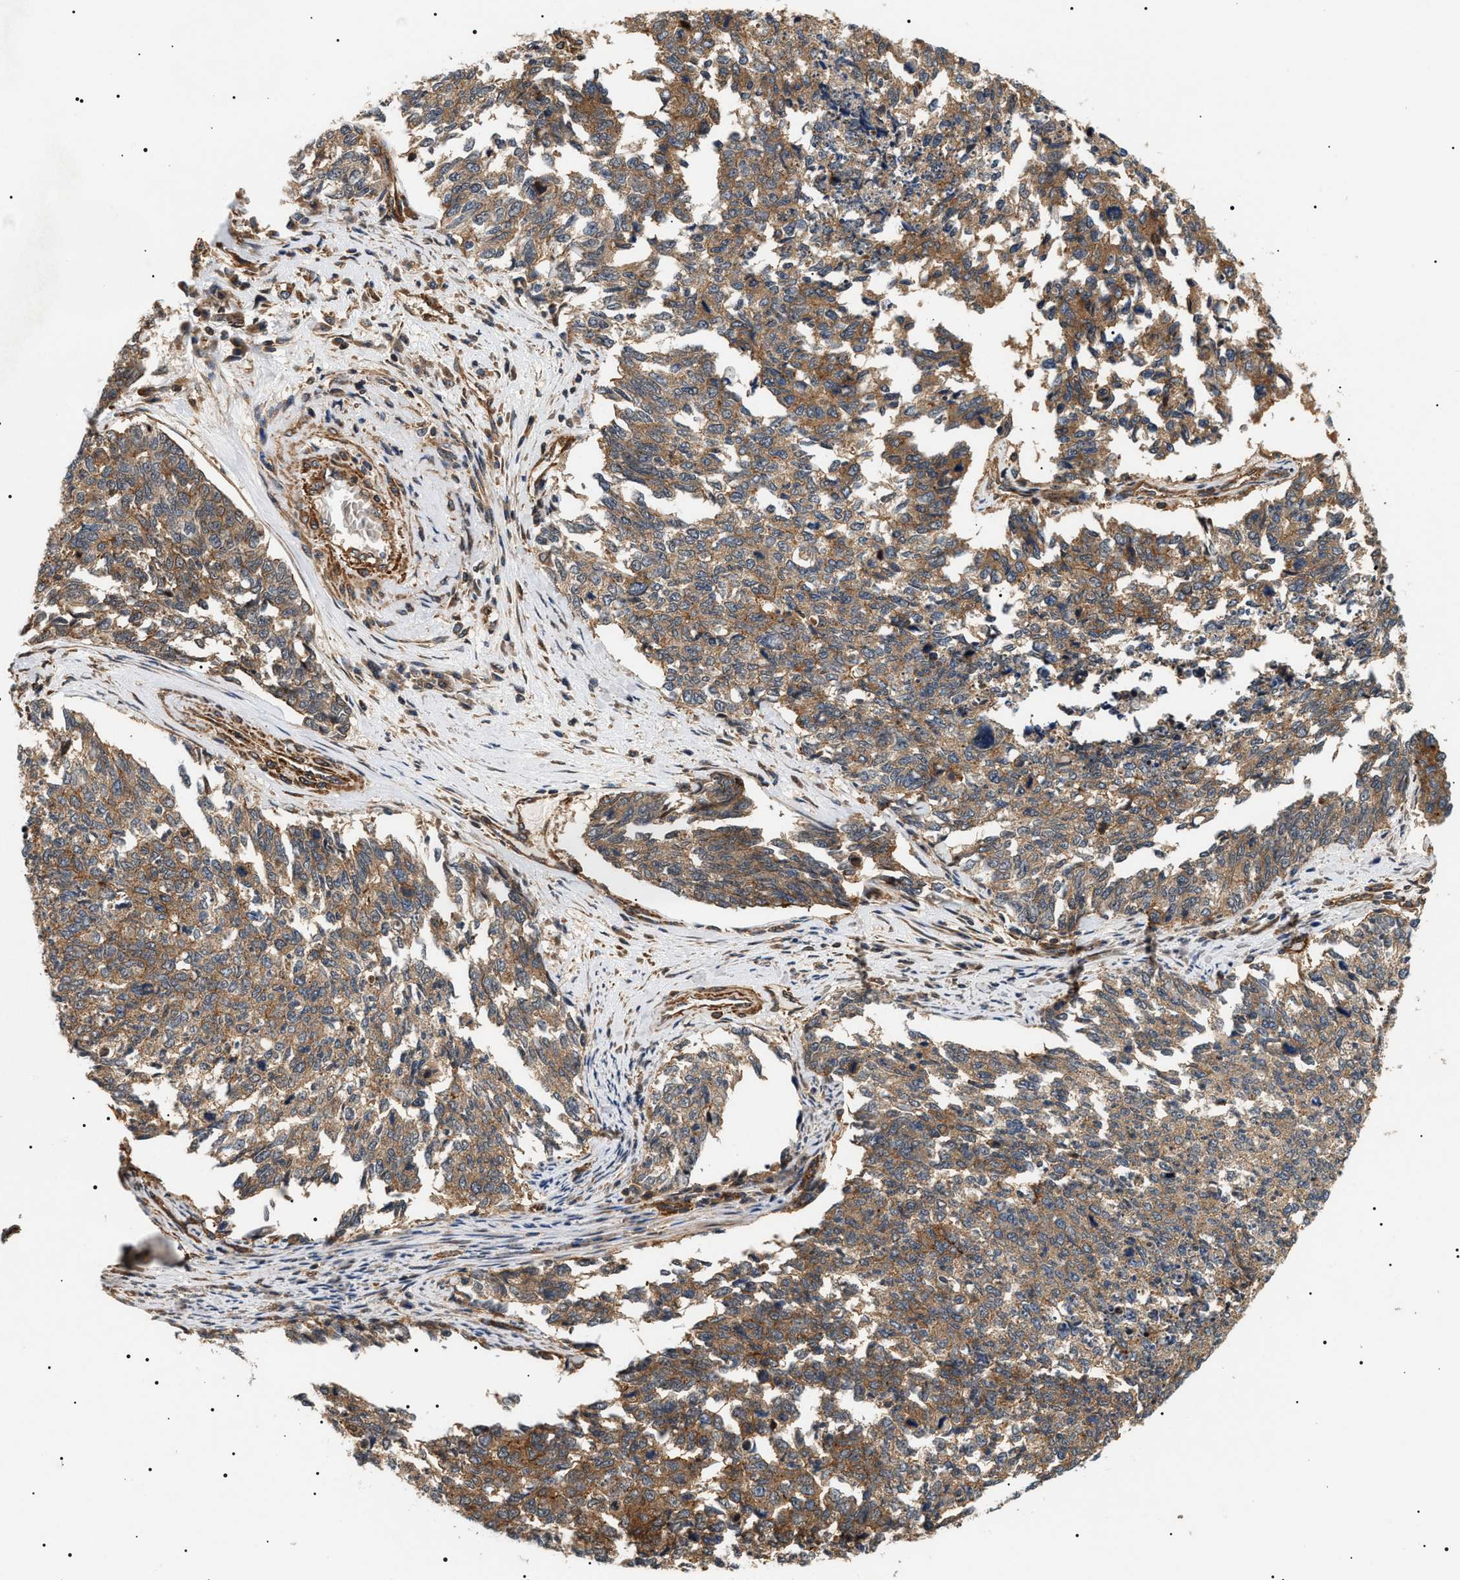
{"staining": {"intensity": "moderate", "quantity": ">75%", "location": "cytoplasmic/membranous"}, "tissue": "cervical cancer", "cell_type": "Tumor cells", "image_type": "cancer", "snomed": [{"axis": "morphology", "description": "Squamous cell carcinoma, NOS"}, {"axis": "topography", "description": "Cervix"}], "caption": "Cervical squamous cell carcinoma stained with immunohistochemistry exhibits moderate cytoplasmic/membranous staining in about >75% of tumor cells.", "gene": "SH3GLB2", "patient": {"sex": "female", "age": 63}}